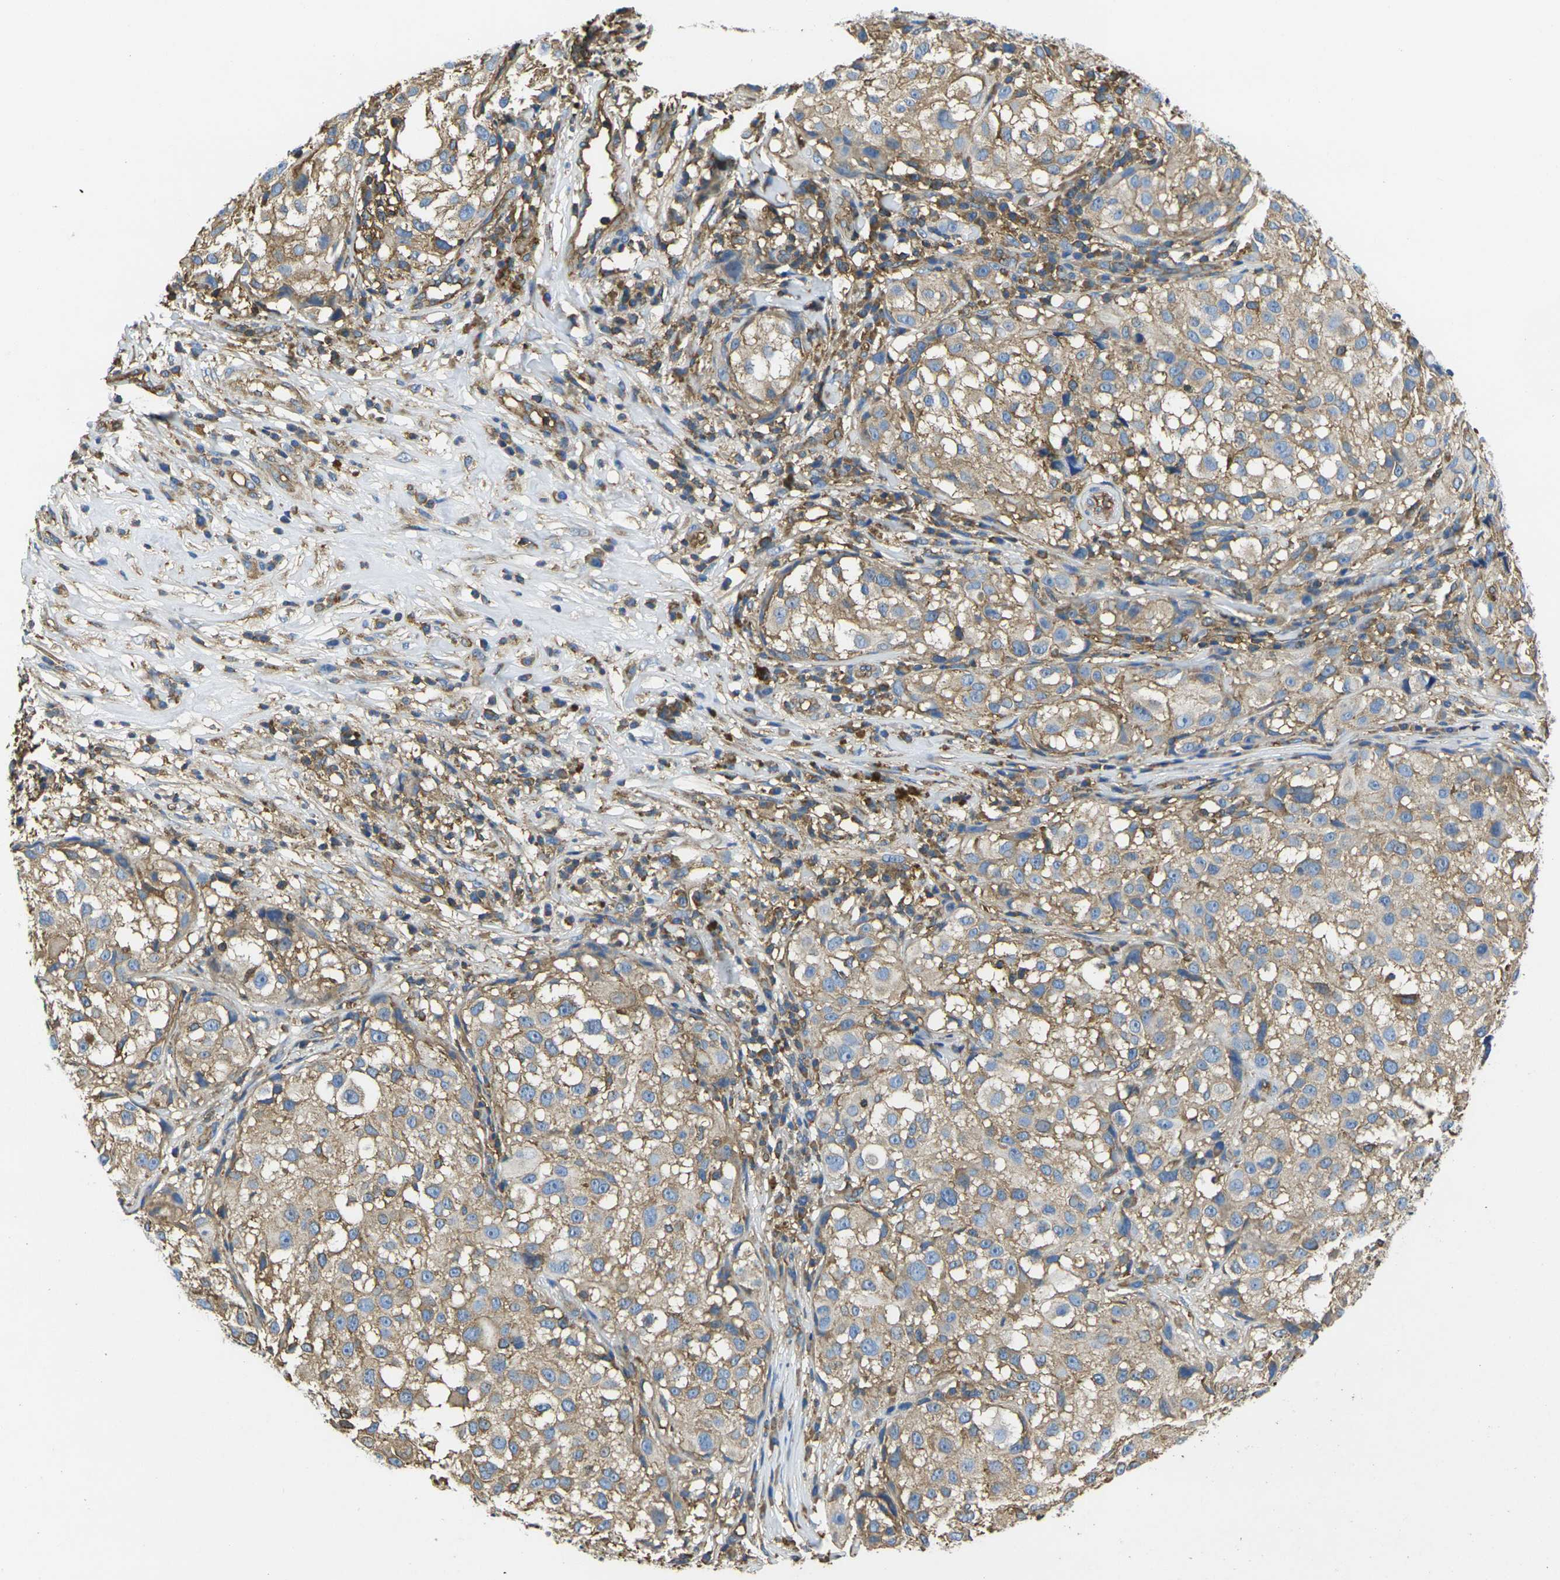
{"staining": {"intensity": "weak", "quantity": ">75%", "location": "cytoplasmic/membranous"}, "tissue": "melanoma", "cell_type": "Tumor cells", "image_type": "cancer", "snomed": [{"axis": "morphology", "description": "Necrosis, NOS"}, {"axis": "morphology", "description": "Malignant melanoma, NOS"}, {"axis": "topography", "description": "Skin"}], "caption": "Immunohistochemical staining of melanoma displays low levels of weak cytoplasmic/membranous protein staining in approximately >75% of tumor cells.", "gene": "FAM110D", "patient": {"sex": "female", "age": 87}}